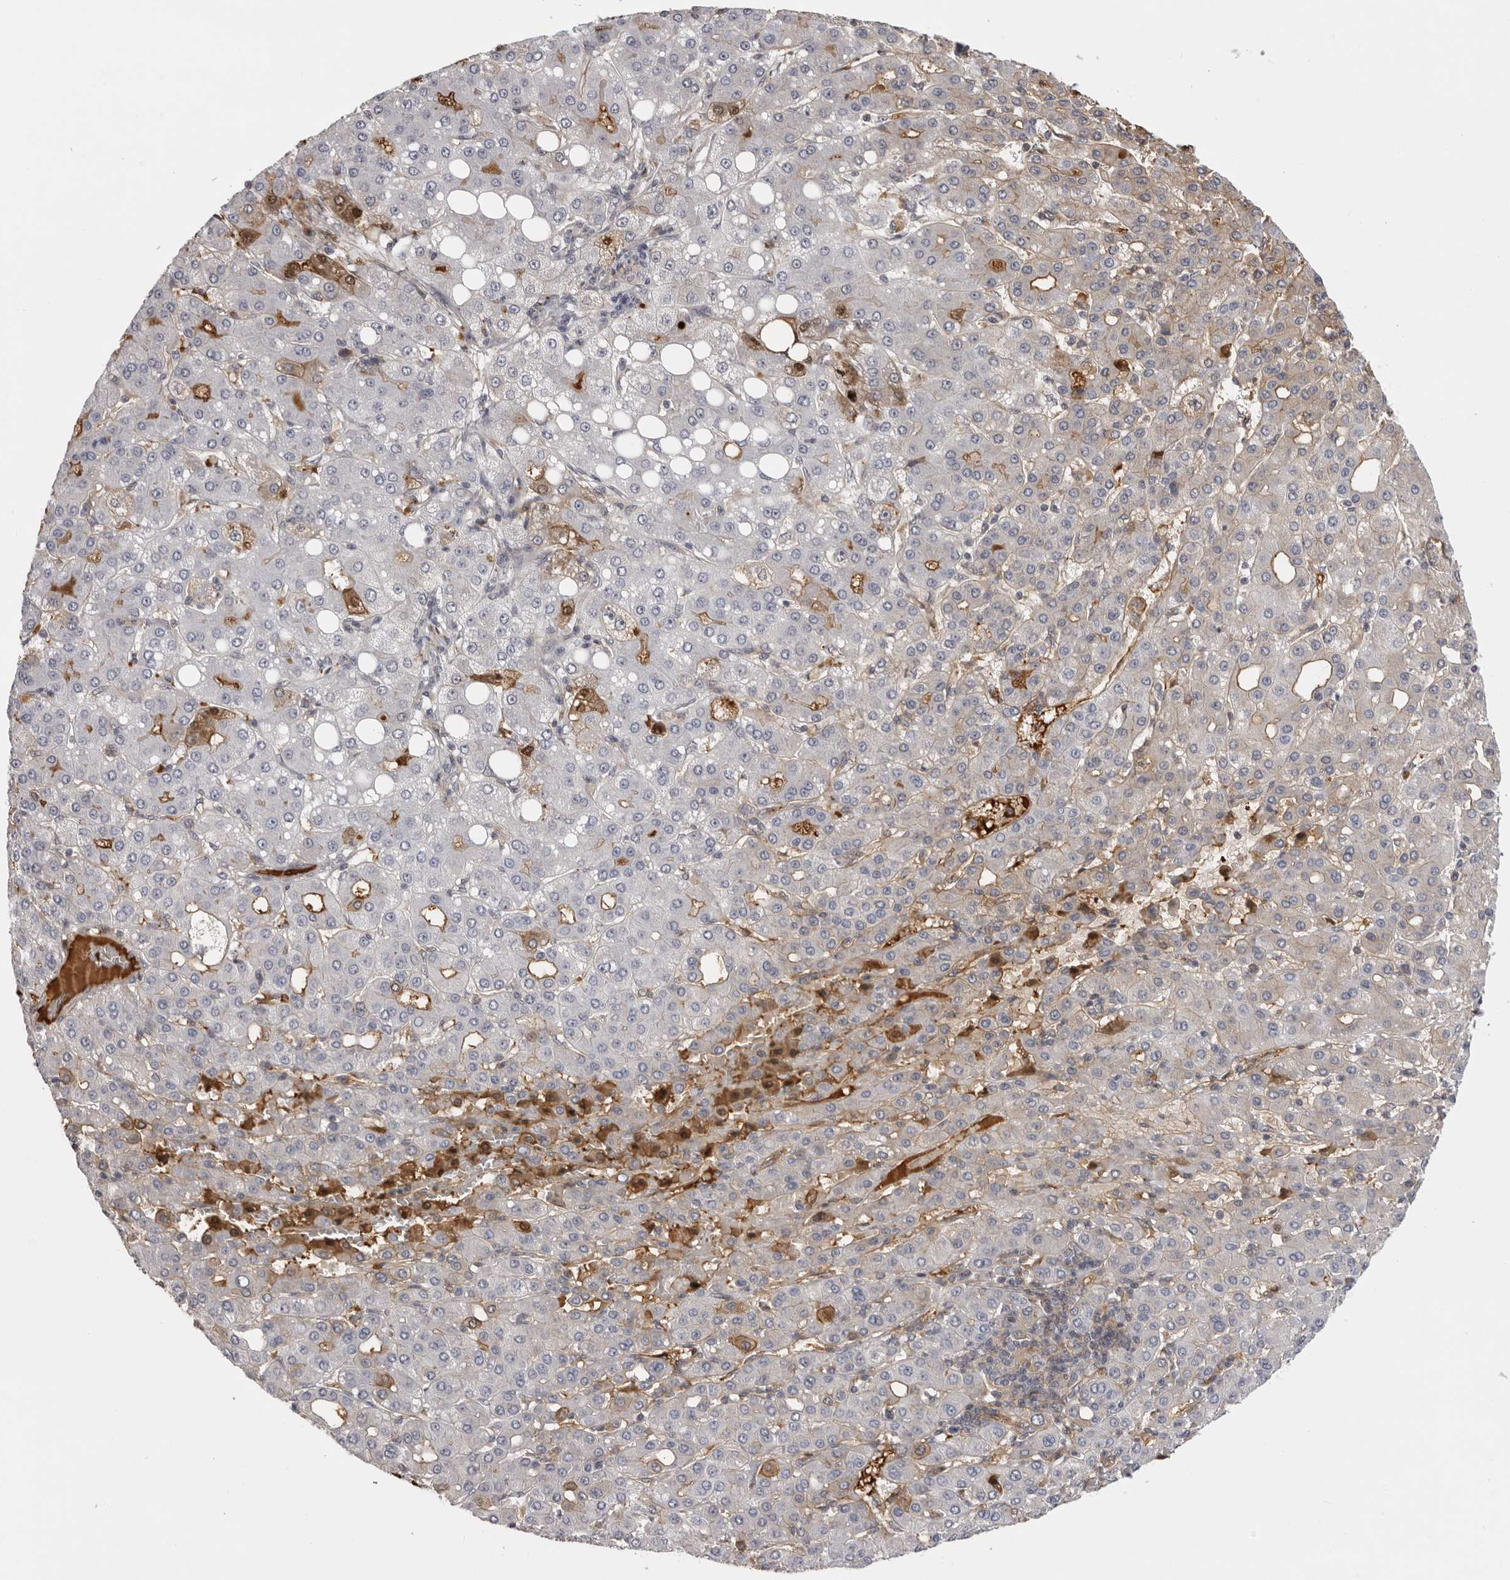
{"staining": {"intensity": "negative", "quantity": "none", "location": "none"}, "tissue": "liver cancer", "cell_type": "Tumor cells", "image_type": "cancer", "snomed": [{"axis": "morphology", "description": "Carcinoma, Hepatocellular, NOS"}, {"axis": "topography", "description": "Liver"}], "caption": "The histopathology image demonstrates no staining of tumor cells in hepatocellular carcinoma (liver).", "gene": "PLEKHF2", "patient": {"sex": "male", "age": 65}}